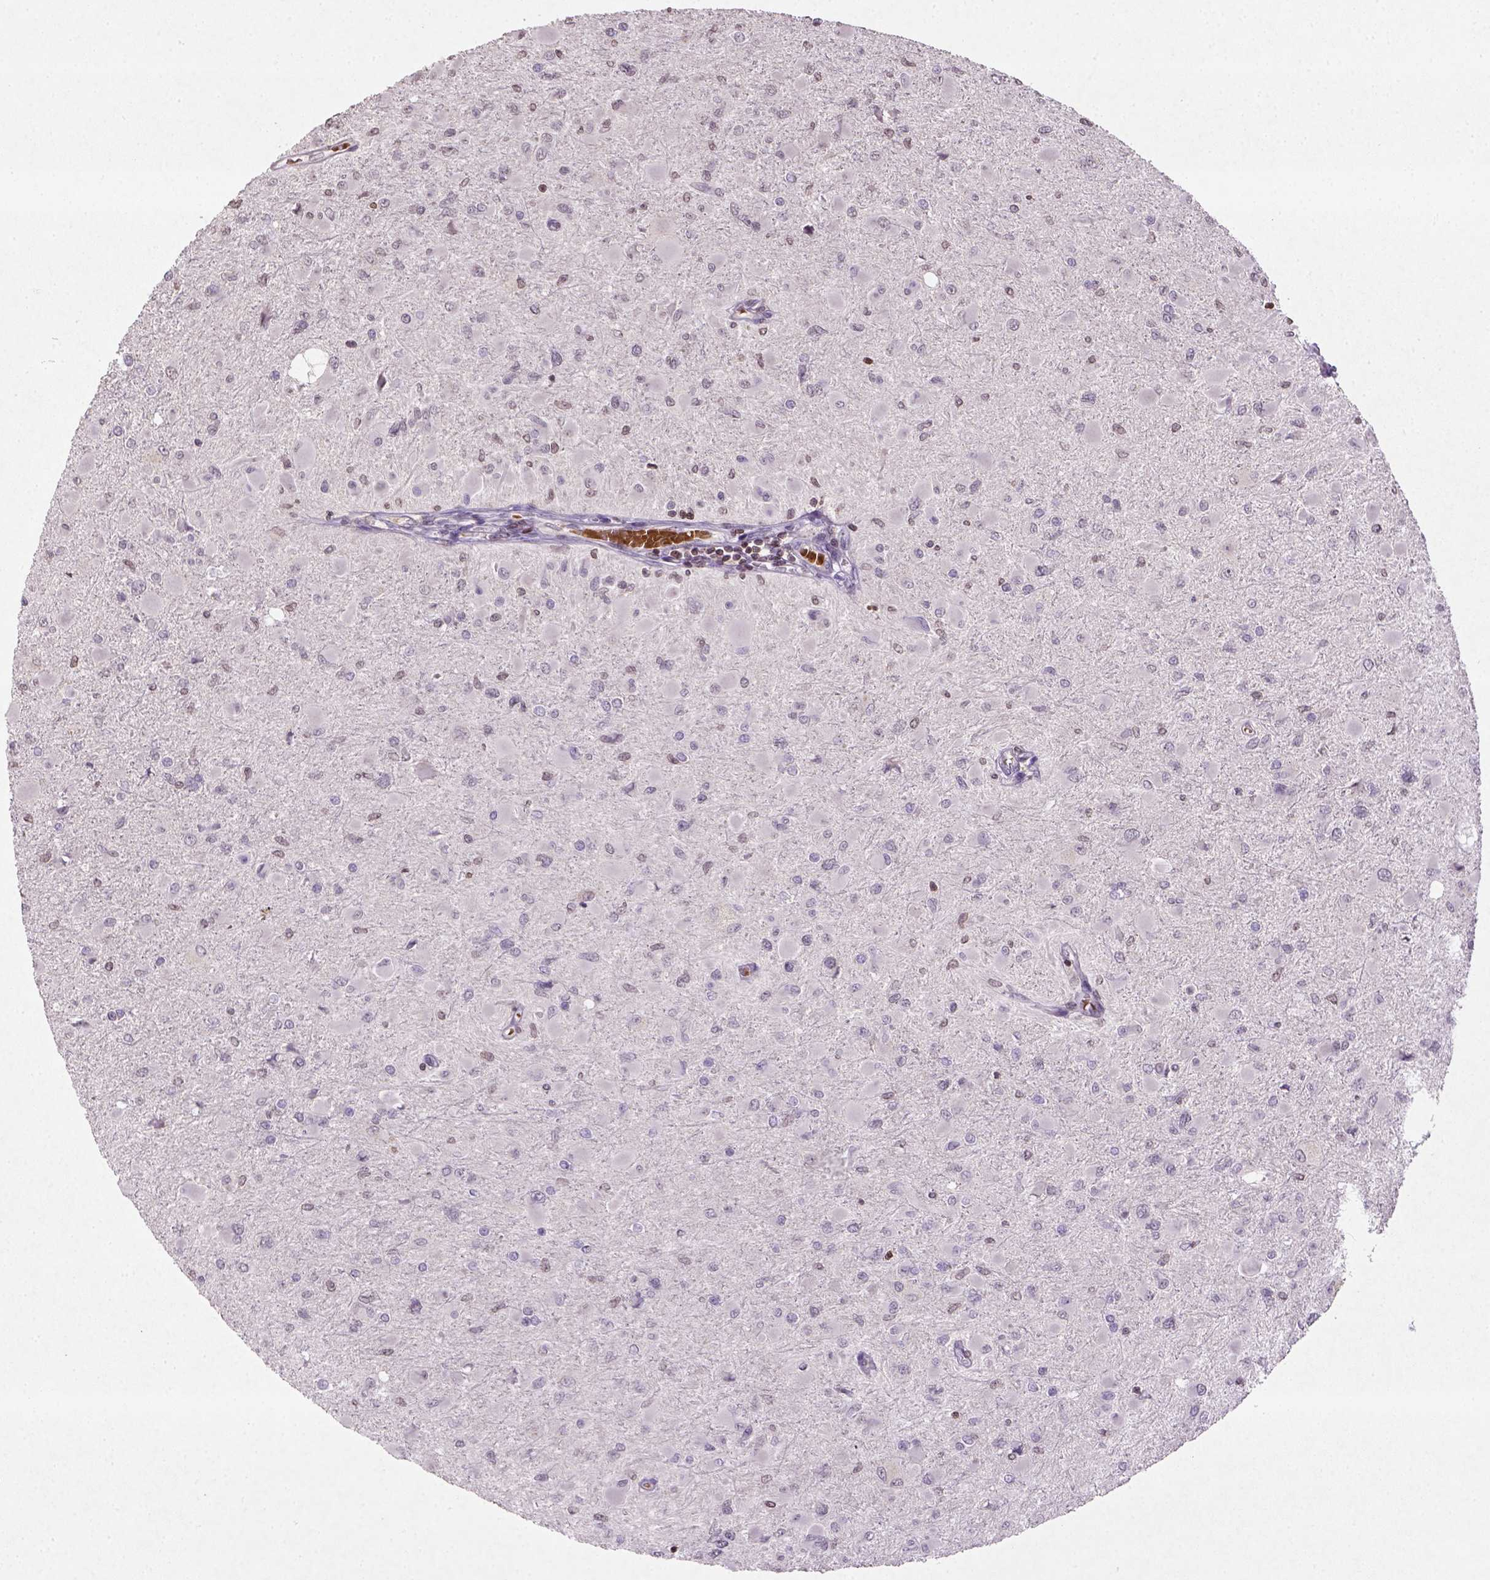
{"staining": {"intensity": "negative", "quantity": "none", "location": "none"}, "tissue": "glioma", "cell_type": "Tumor cells", "image_type": "cancer", "snomed": [{"axis": "morphology", "description": "Glioma, malignant, High grade"}, {"axis": "topography", "description": "Cerebral cortex"}], "caption": "Immunohistochemical staining of malignant high-grade glioma shows no significant expression in tumor cells. Brightfield microscopy of IHC stained with DAB (brown) and hematoxylin (blue), captured at high magnification.", "gene": "NUDT3", "patient": {"sex": "female", "age": 36}}